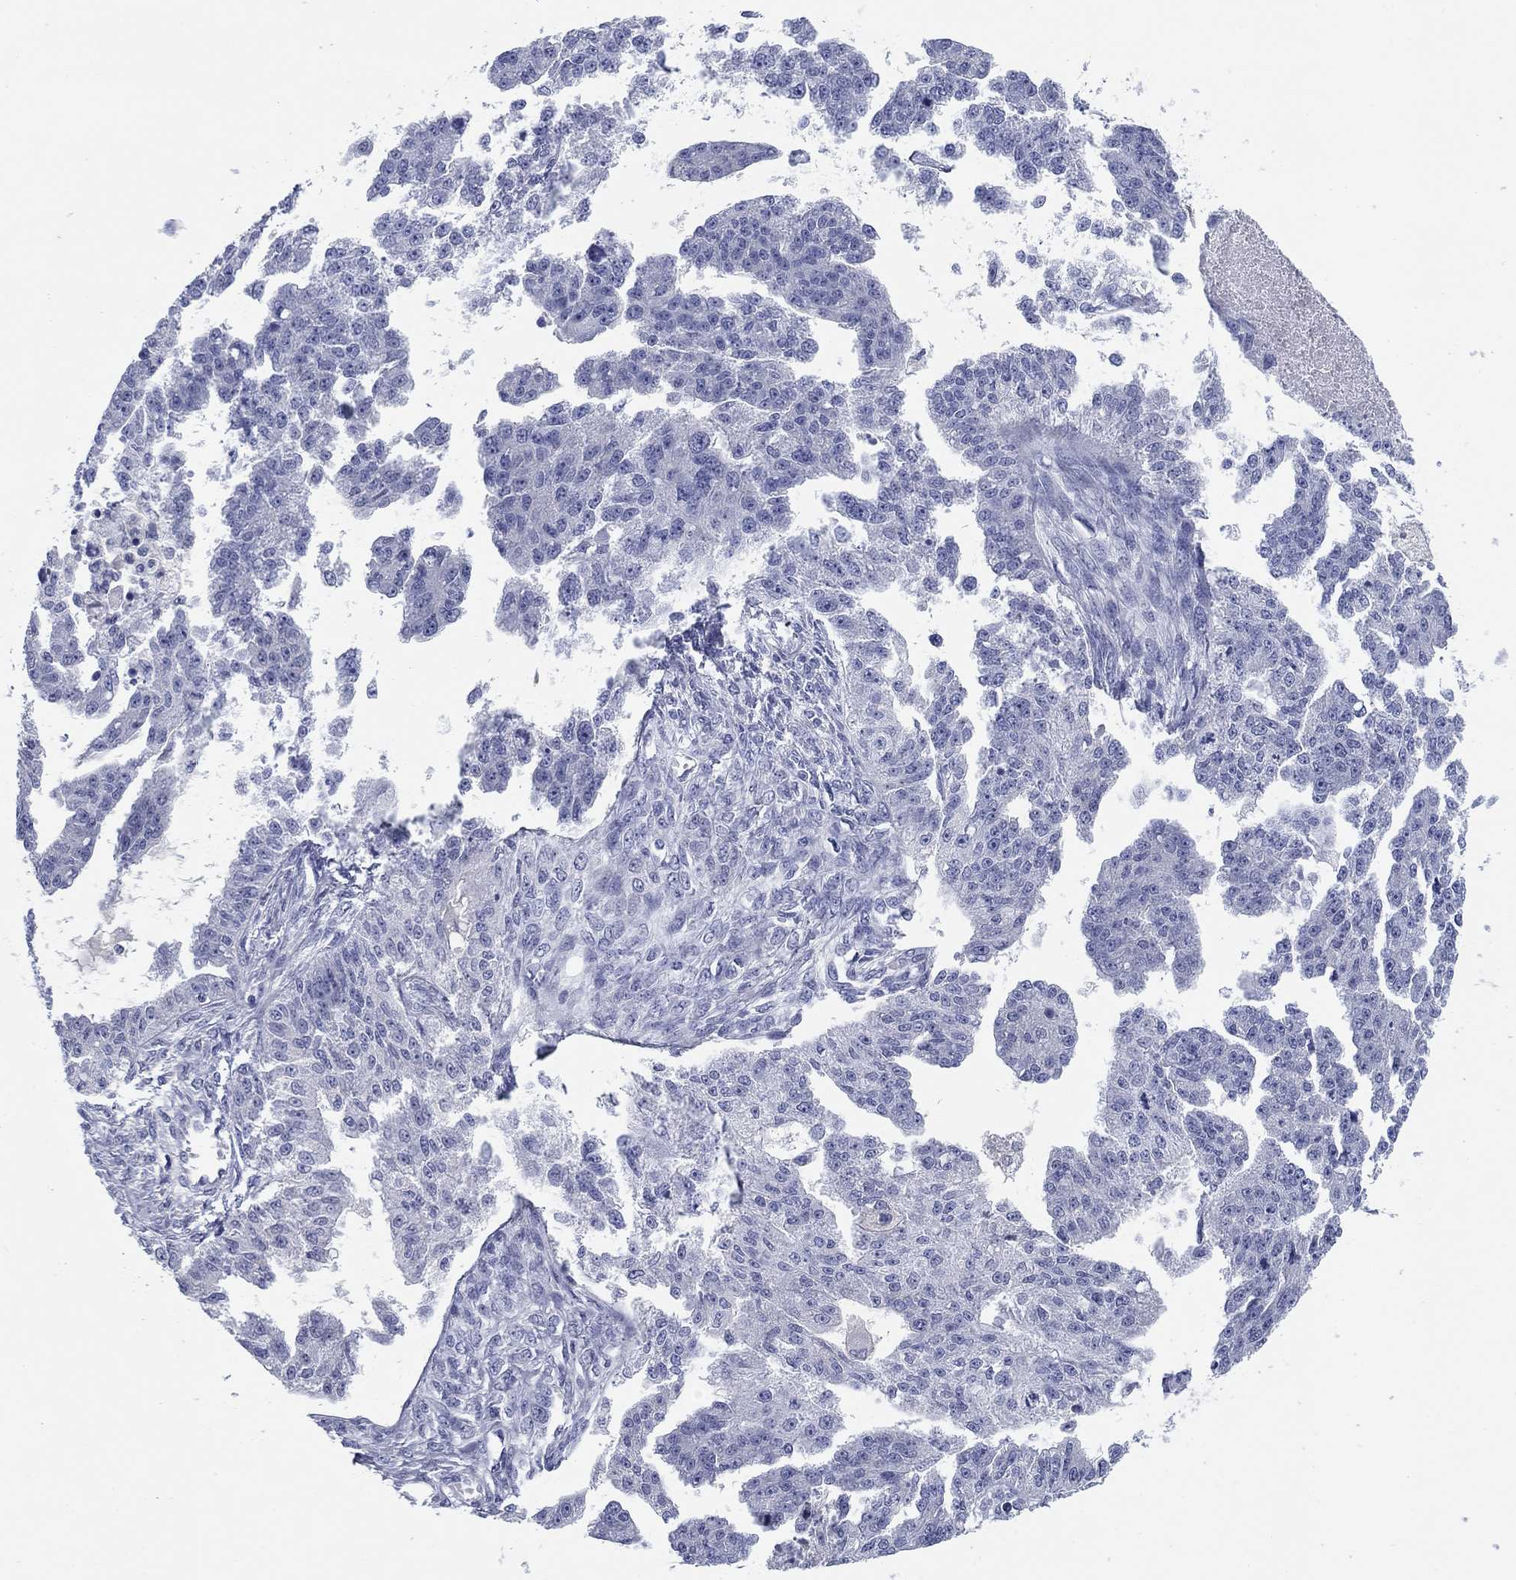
{"staining": {"intensity": "negative", "quantity": "none", "location": "none"}, "tissue": "ovarian cancer", "cell_type": "Tumor cells", "image_type": "cancer", "snomed": [{"axis": "morphology", "description": "Cystadenocarcinoma, serous, NOS"}, {"axis": "topography", "description": "Ovary"}], "caption": "A micrograph of ovarian cancer (serous cystadenocarcinoma) stained for a protein exhibits no brown staining in tumor cells. Brightfield microscopy of immunohistochemistry (IHC) stained with DAB (brown) and hematoxylin (blue), captured at high magnification.", "gene": "KCNH1", "patient": {"sex": "female", "age": 58}}